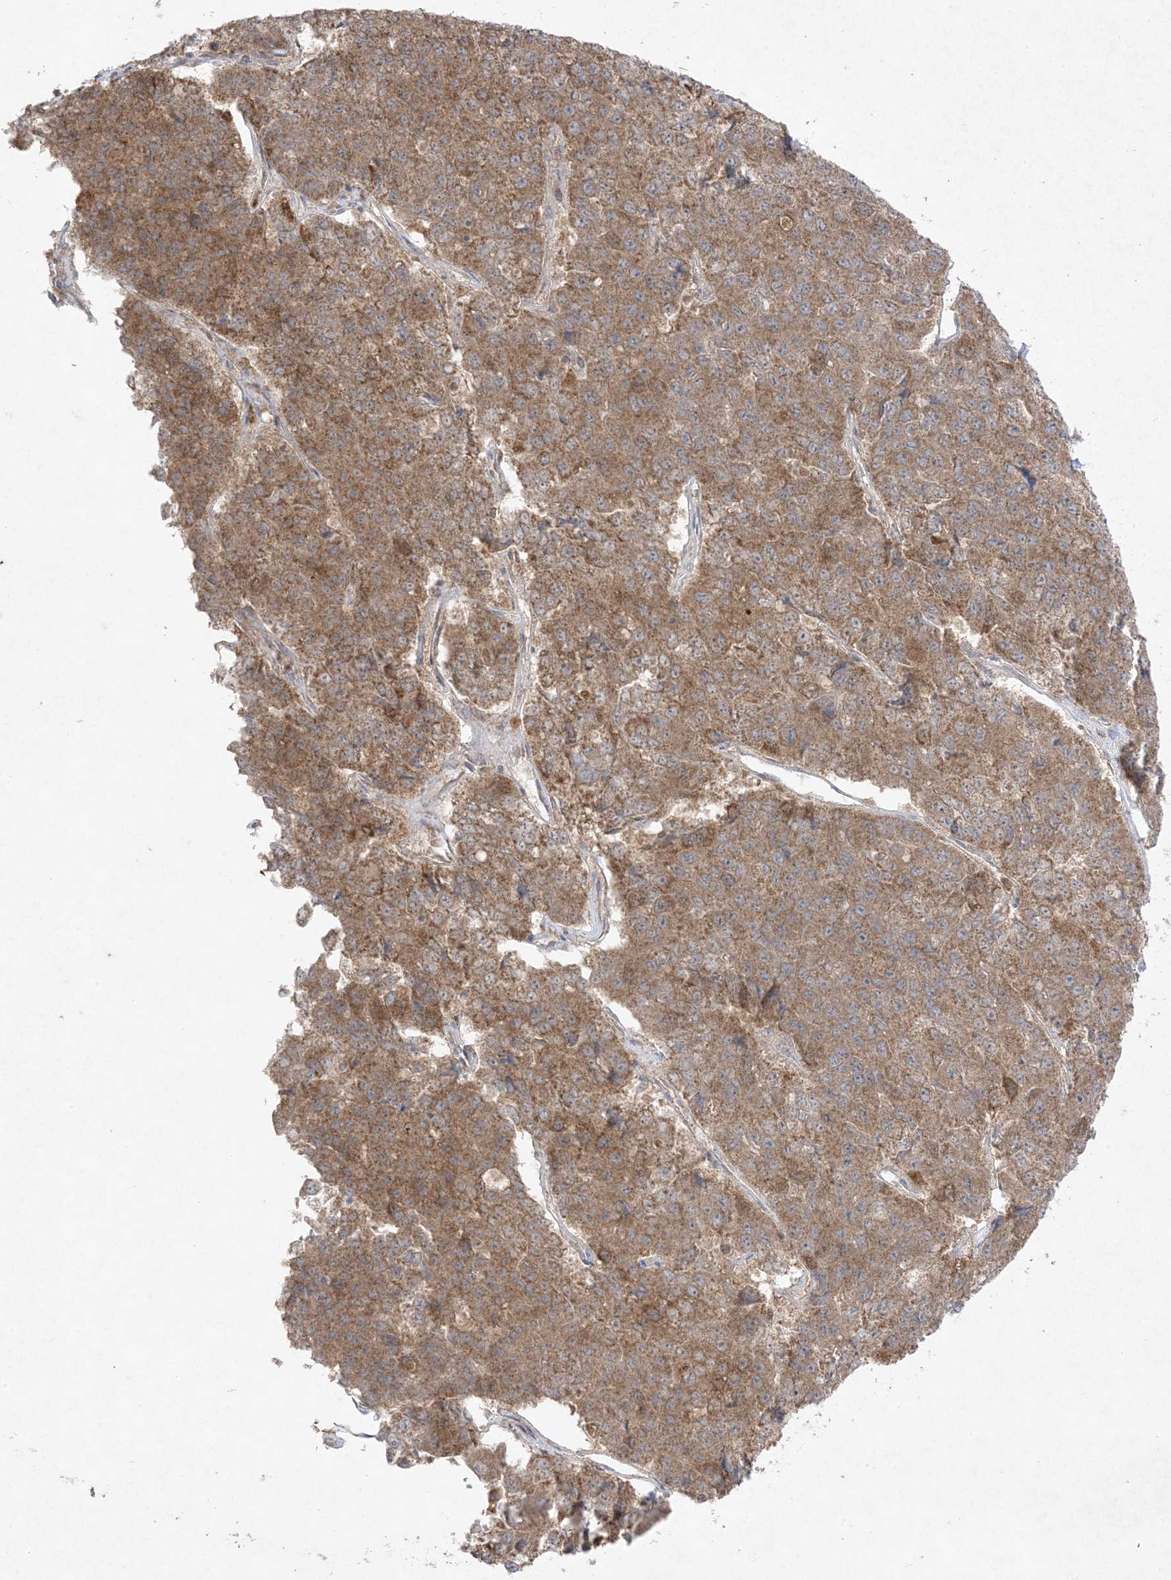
{"staining": {"intensity": "moderate", "quantity": ">75%", "location": "cytoplasmic/membranous"}, "tissue": "pancreatic cancer", "cell_type": "Tumor cells", "image_type": "cancer", "snomed": [{"axis": "morphology", "description": "Adenocarcinoma, NOS"}, {"axis": "topography", "description": "Pancreas"}], "caption": "The image reveals immunohistochemical staining of pancreatic cancer (adenocarcinoma). There is moderate cytoplasmic/membranous staining is identified in about >75% of tumor cells.", "gene": "UBE2C", "patient": {"sex": "male", "age": 50}}